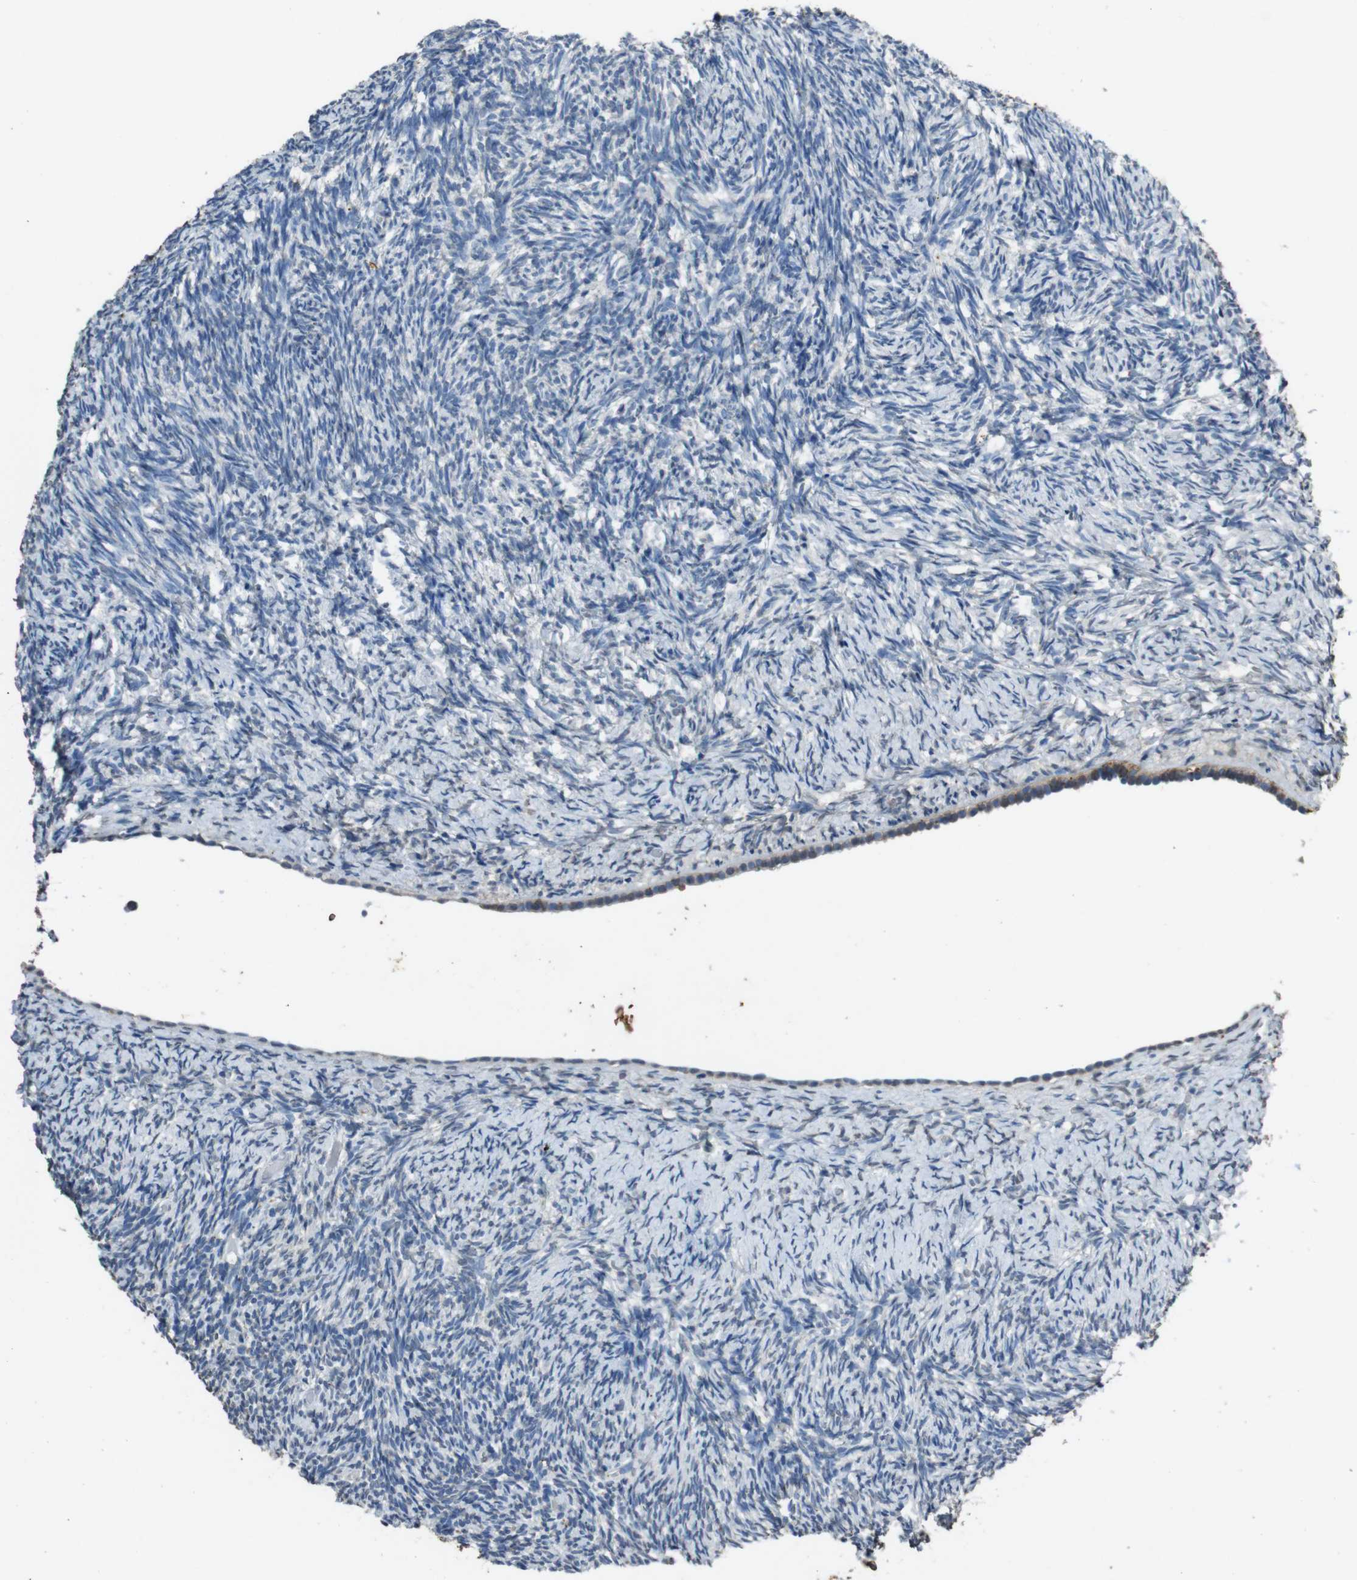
{"staining": {"intensity": "negative", "quantity": "none", "location": "none"}, "tissue": "ovary", "cell_type": "Follicle cells", "image_type": "normal", "snomed": [{"axis": "morphology", "description": "Normal tissue, NOS"}, {"axis": "morphology", "description": "Cyst, NOS"}, {"axis": "topography", "description": "Ovary"}], "caption": "This is an immunohistochemistry (IHC) image of benign human ovary. There is no expression in follicle cells.", "gene": "STBD1", "patient": {"sex": "female", "age": 18}}